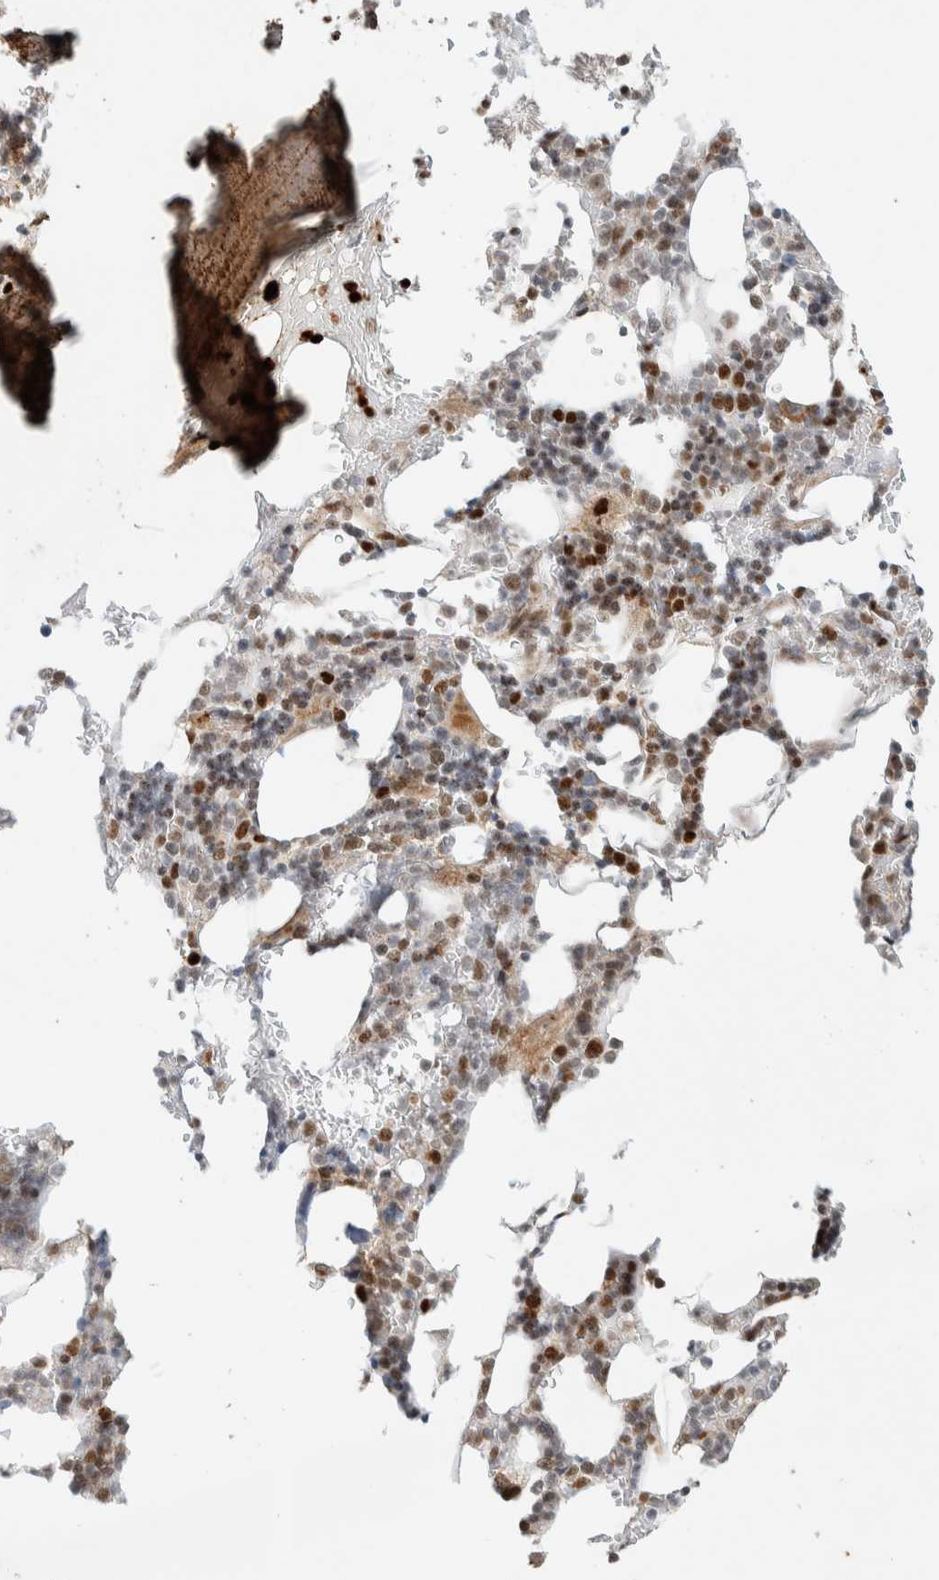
{"staining": {"intensity": "strong", "quantity": "<25%", "location": "nuclear"}, "tissue": "bone marrow", "cell_type": "Hematopoietic cells", "image_type": "normal", "snomed": [{"axis": "morphology", "description": "Normal tissue, NOS"}, {"axis": "topography", "description": "Bone marrow"}], "caption": "The photomicrograph exhibits staining of benign bone marrow, revealing strong nuclear protein staining (brown color) within hematopoietic cells. (Stains: DAB (3,3'-diaminobenzidine) in brown, nuclei in blue, Microscopy: brightfield microscopy at high magnification).", "gene": "TSPAN32", "patient": {"sex": "female", "age": 81}}